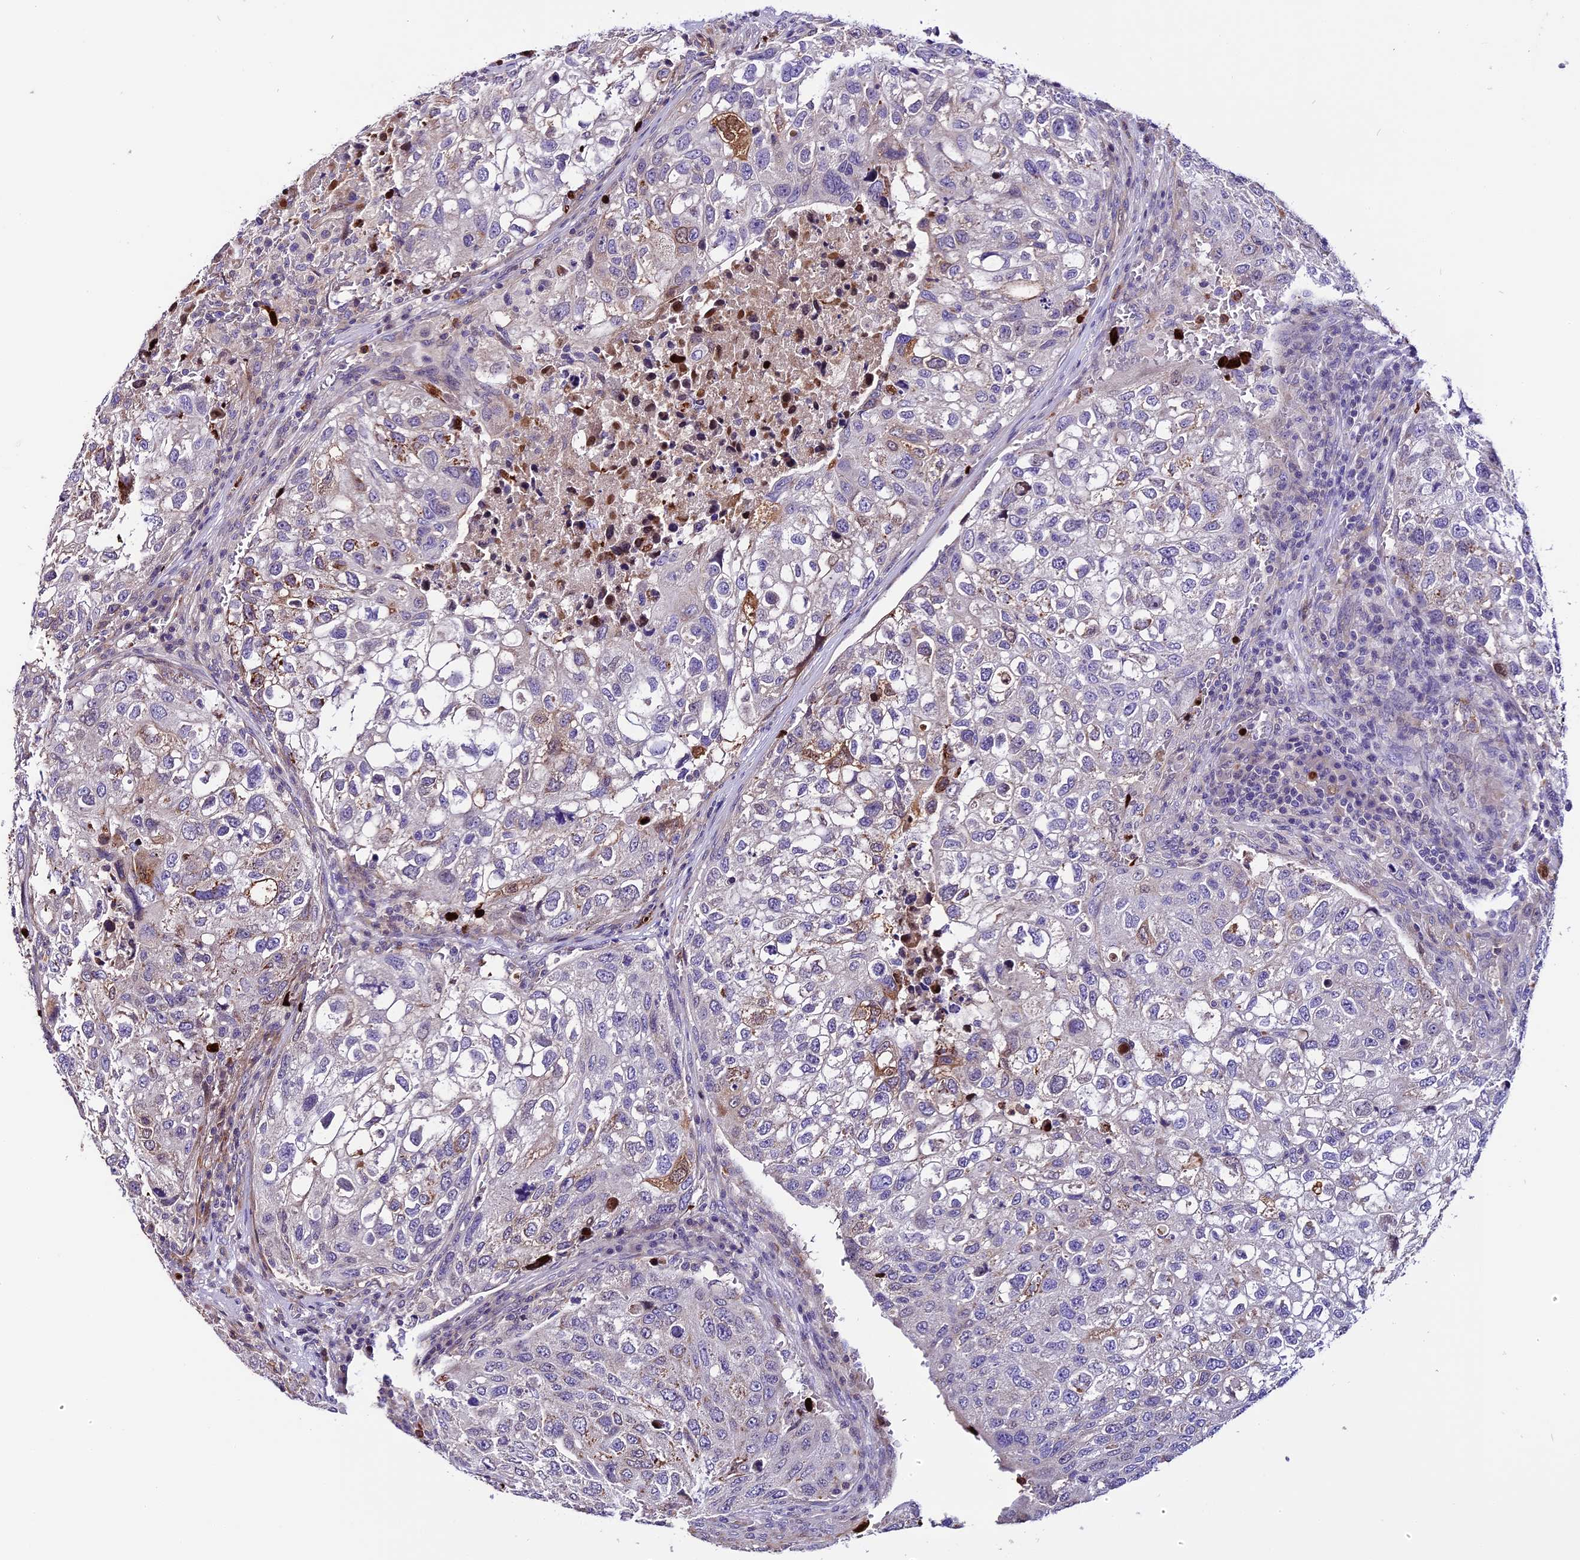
{"staining": {"intensity": "moderate", "quantity": "<25%", "location": "cytoplasmic/membranous,nuclear"}, "tissue": "urothelial cancer", "cell_type": "Tumor cells", "image_type": "cancer", "snomed": [{"axis": "morphology", "description": "Urothelial carcinoma, High grade"}, {"axis": "topography", "description": "Lymph node"}, {"axis": "topography", "description": "Urinary bladder"}], "caption": "Urothelial cancer stained with a brown dye exhibits moderate cytoplasmic/membranous and nuclear positive positivity in about <25% of tumor cells.", "gene": "MAP3K7CL", "patient": {"sex": "male", "age": 51}}